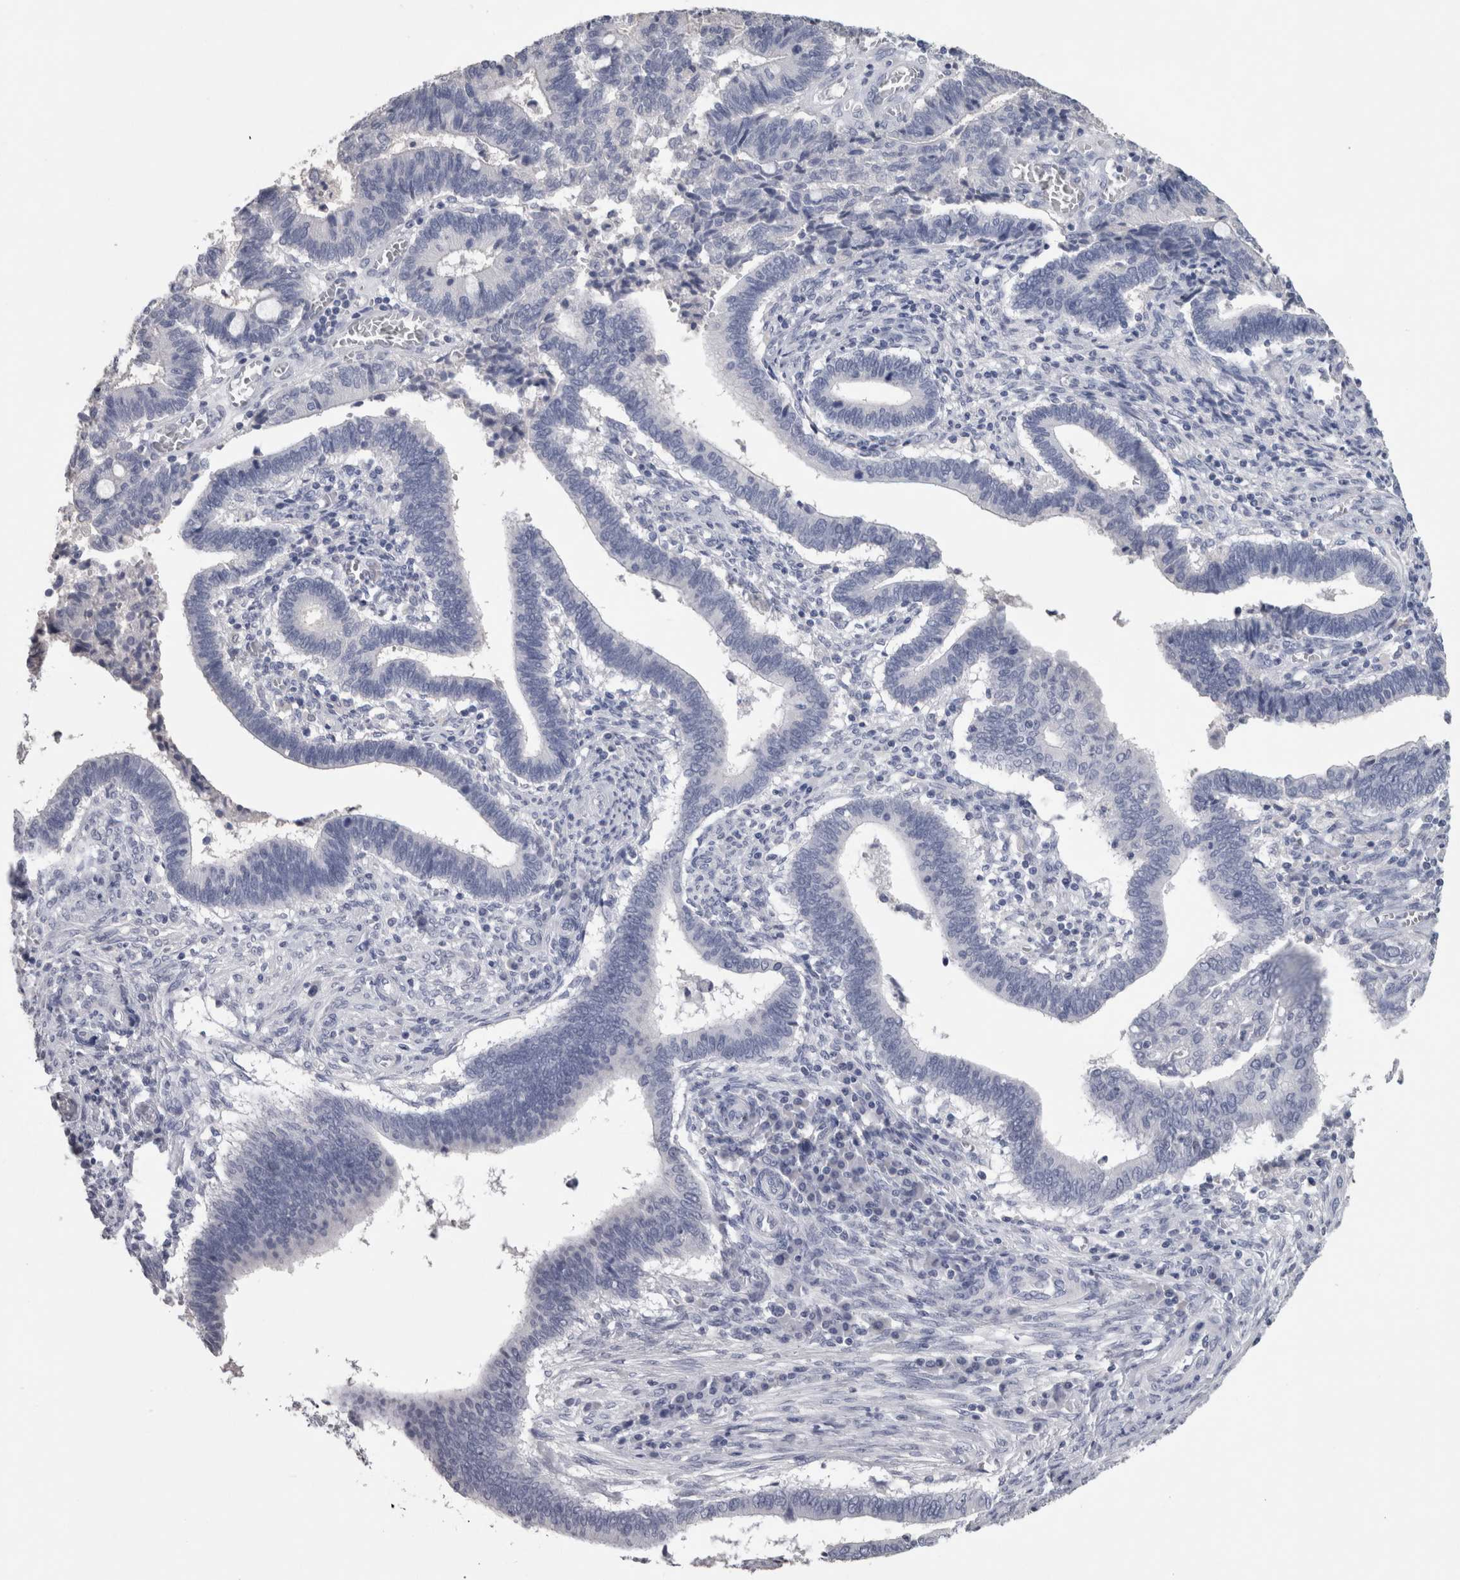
{"staining": {"intensity": "negative", "quantity": "none", "location": "none"}, "tissue": "cervical cancer", "cell_type": "Tumor cells", "image_type": "cancer", "snomed": [{"axis": "morphology", "description": "Adenocarcinoma, NOS"}, {"axis": "topography", "description": "Cervix"}], "caption": "This is an immunohistochemistry (IHC) image of human adenocarcinoma (cervical). There is no staining in tumor cells.", "gene": "CA8", "patient": {"sex": "female", "age": 44}}